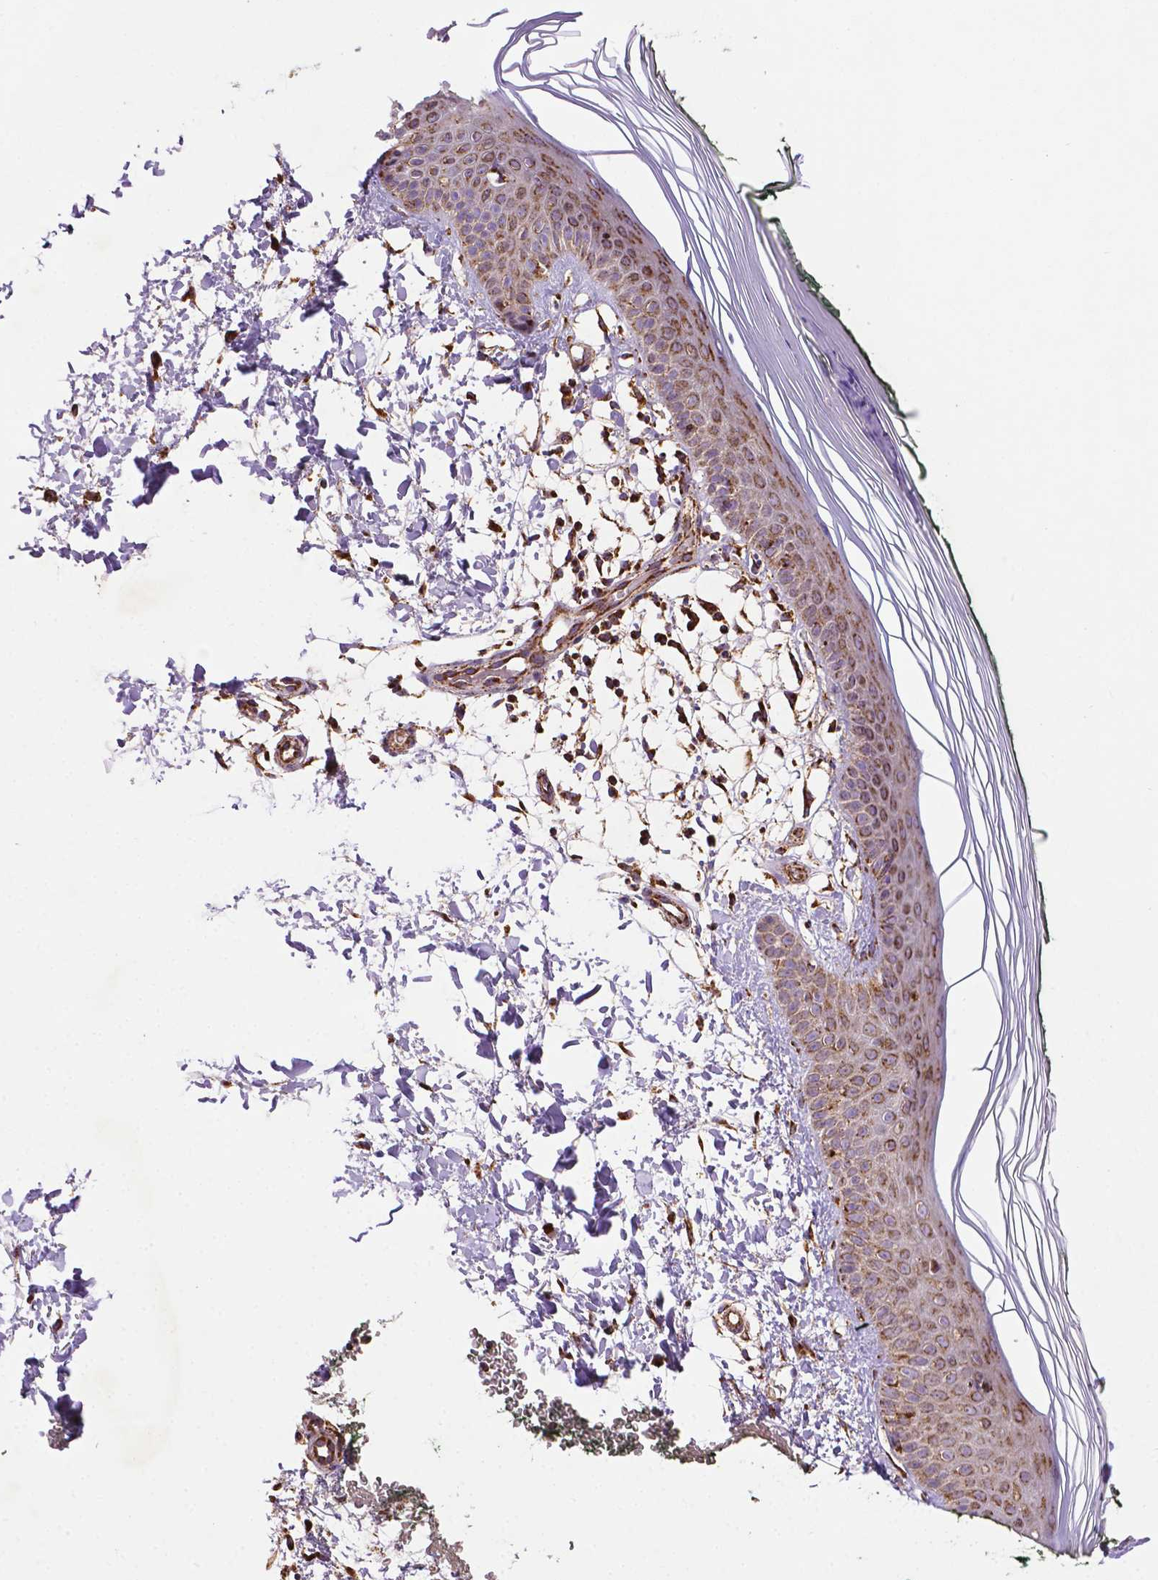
{"staining": {"intensity": "strong", "quantity": ">75%", "location": "cytoplasmic/membranous,nuclear"}, "tissue": "skin", "cell_type": "Fibroblasts", "image_type": "normal", "snomed": [{"axis": "morphology", "description": "Normal tissue, NOS"}, {"axis": "topography", "description": "Skin"}], "caption": "Strong cytoplasmic/membranous,nuclear expression for a protein is appreciated in about >75% of fibroblasts of unremarkable skin using IHC.", "gene": "ILVBL", "patient": {"sex": "female", "age": 62}}